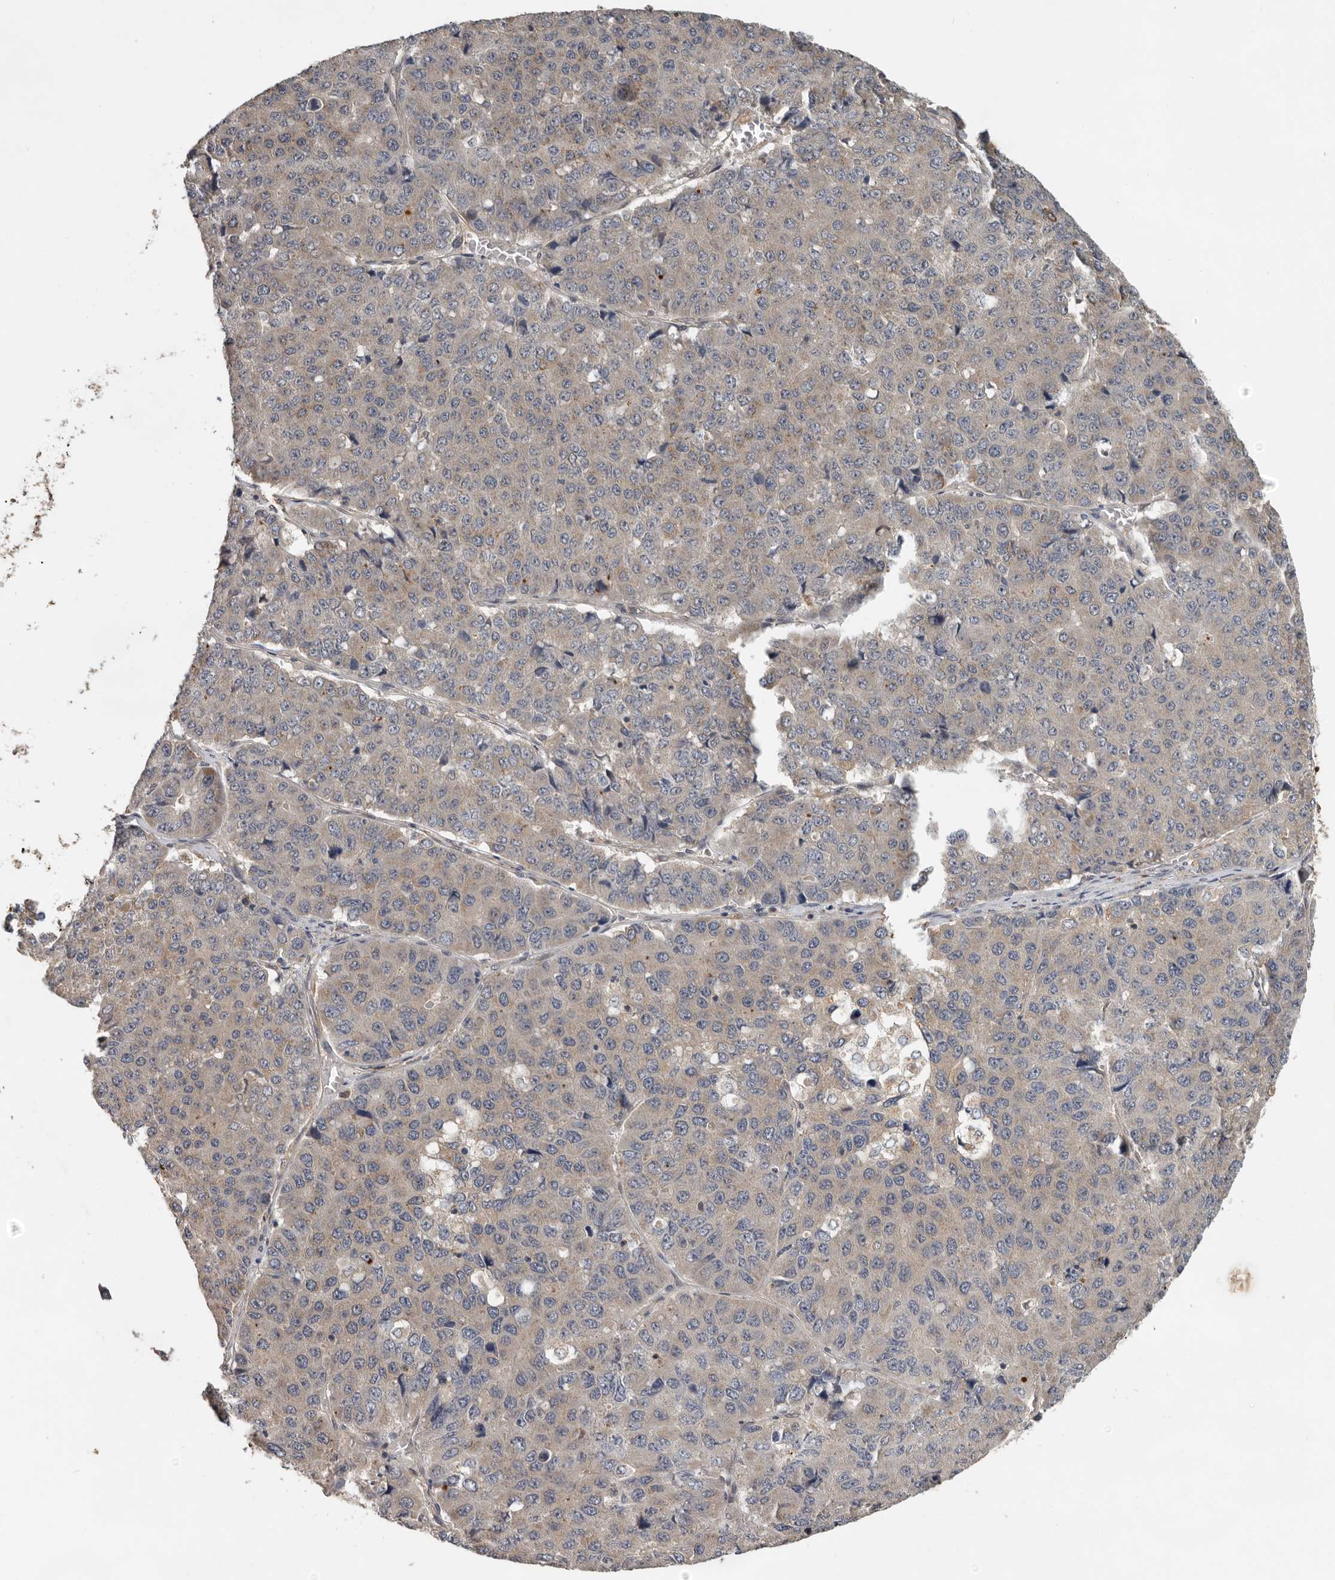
{"staining": {"intensity": "negative", "quantity": "none", "location": "none"}, "tissue": "pancreatic cancer", "cell_type": "Tumor cells", "image_type": "cancer", "snomed": [{"axis": "morphology", "description": "Adenocarcinoma, NOS"}, {"axis": "topography", "description": "Pancreas"}], "caption": "A micrograph of pancreatic adenocarcinoma stained for a protein shows no brown staining in tumor cells.", "gene": "RNF157", "patient": {"sex": "male", "age": 50}}